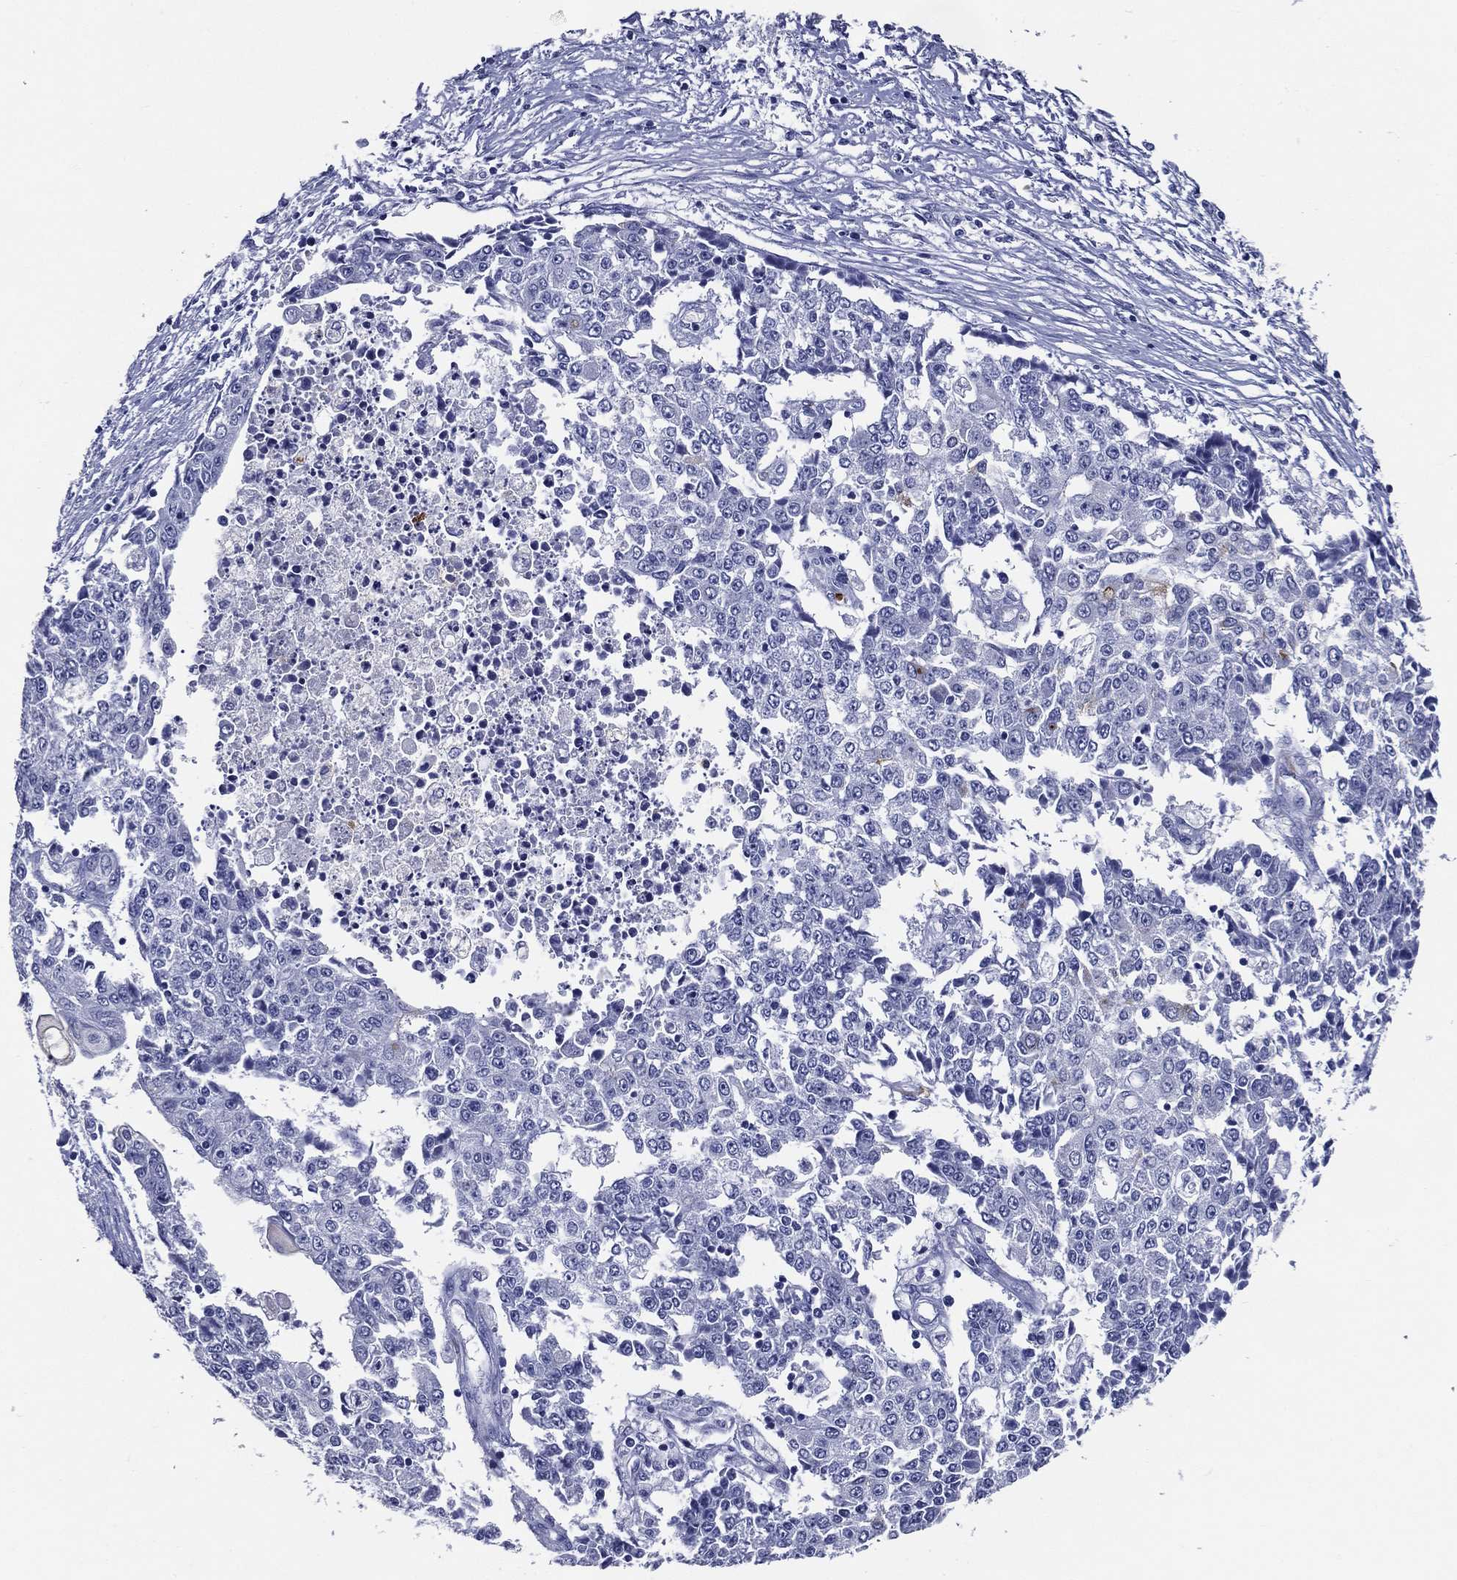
{"staining": {"intensity": "negative", "quantity": "none", "location": "none"}, "tissue": "ovarian cancer", "cell_type": "Tumor cells", "image_type": "cancer", "snomed": [{"axis": "morphology", "description": "Carcinoma, endometroid"}, {"axis": "topography", "description": "Ovary"}], "caption": "Immunohistochemistry photomicrograph of neoplastic tissue: human ovarian endometroid carcinoma stained with DAB (3,3'-diaminobenzidine) displays no significant protein expression in tumor cells.", "gene": "ACE2", "patient": {"sex": "female", "age": 42}}